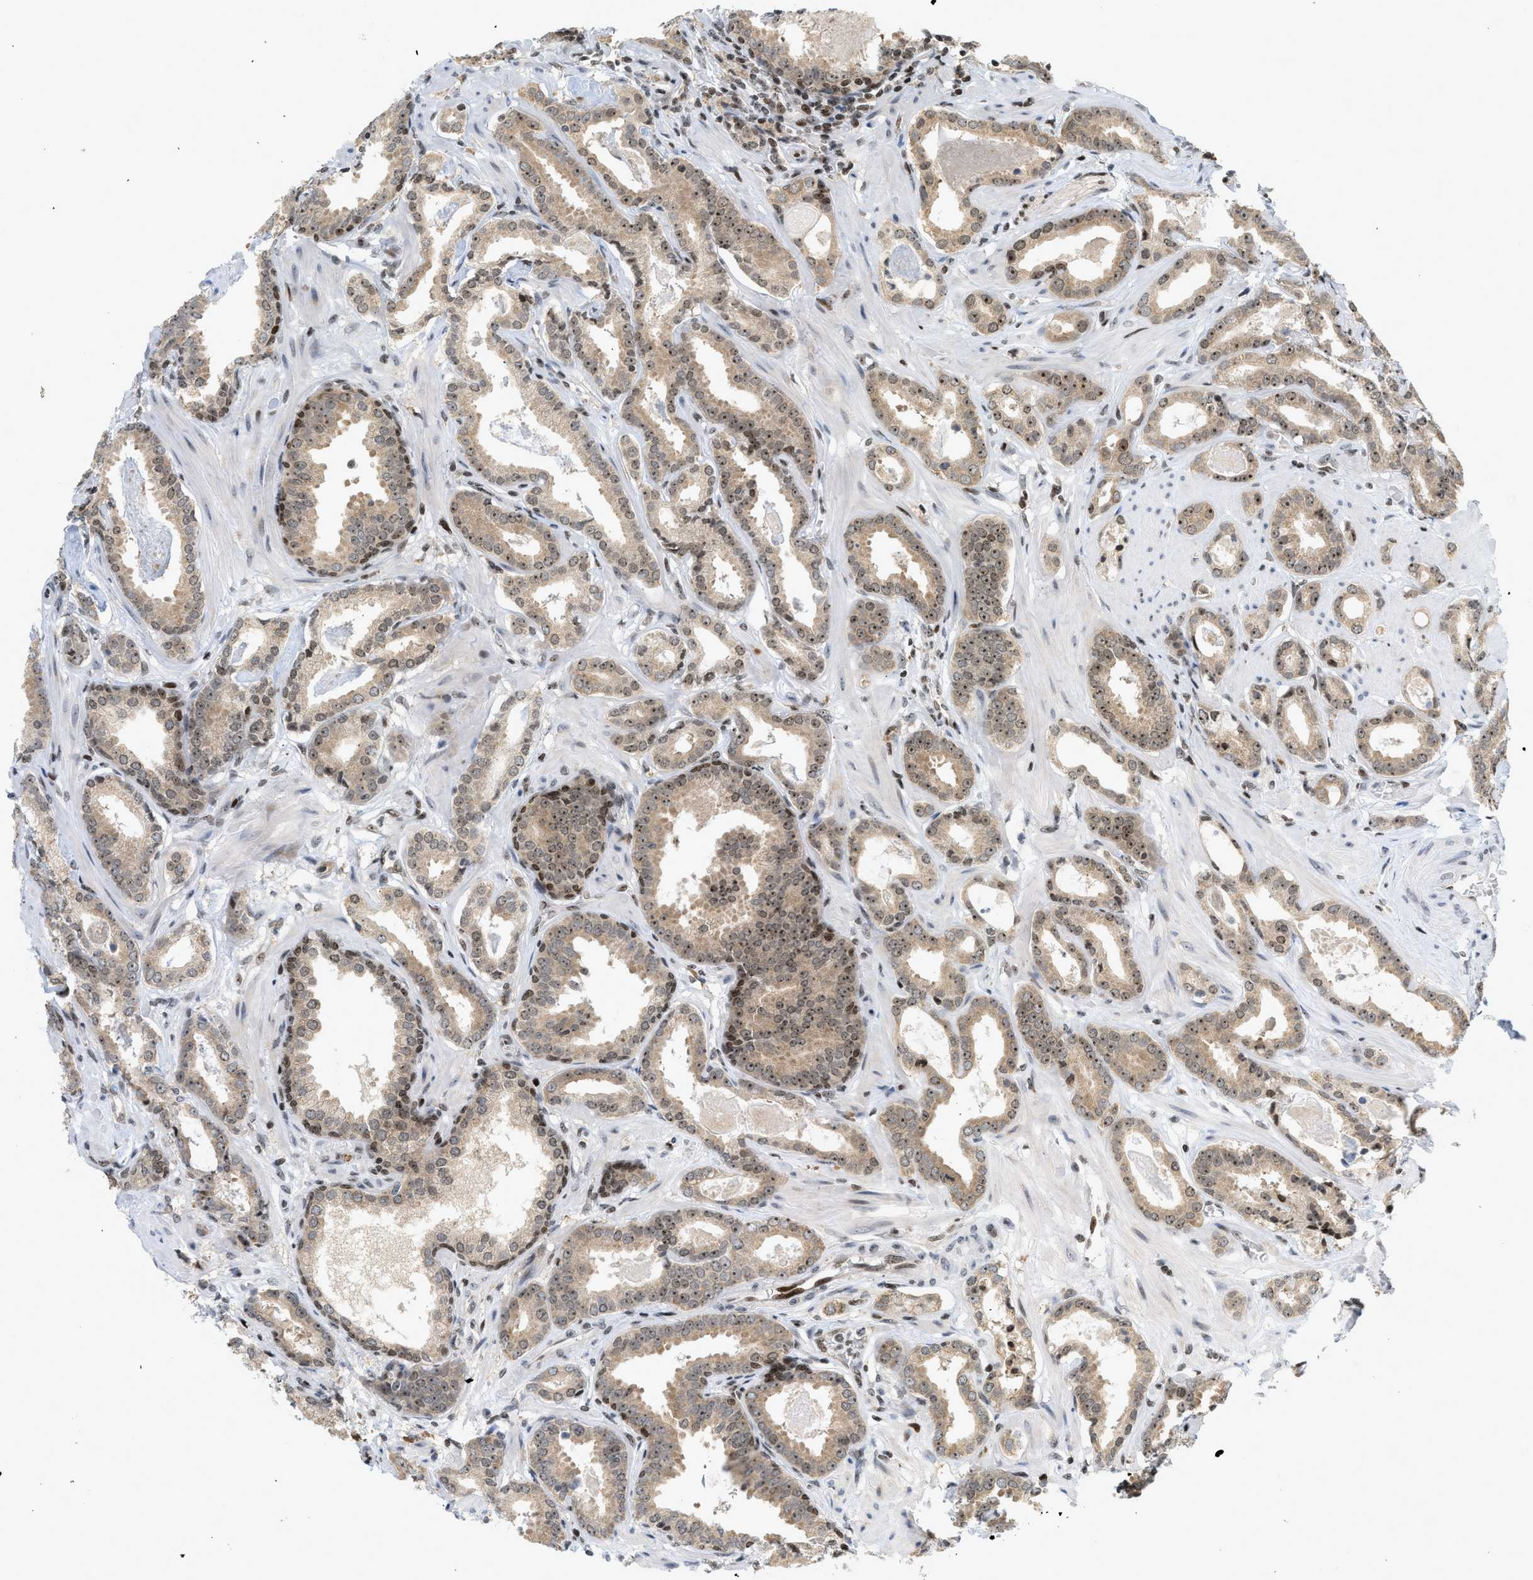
{"staining": {"intensity": "moderate", "quantity": ">75%", "location": "cytoplasmic/membranous,nuclear"}, "tissue": "prostate cancer", "cell_type": "Tumor cells", "image_type": "cancer", "snomed": [{"axis": "morphology", "description": "Adenocarcinoma, Low grade"}, {"axis": "topography", "description": "Prostate"}], "caption": "High-magnification brightfield microscopy of prostate cancer (adenocarcinoma (low-grade)) stained with DAB (brown) and counterstained with hematoxylin (blue). tumor cells exhibit moderate cytoplasmic/membranous and nuclear positivity is seen in approximately>75% of cells. Immunohistochemistry (ihc) stains the protein of interest in brown and the nuclei are stained blue.", "gene": "ZNF22", "patient": {"sex": "male", "age": 53}}